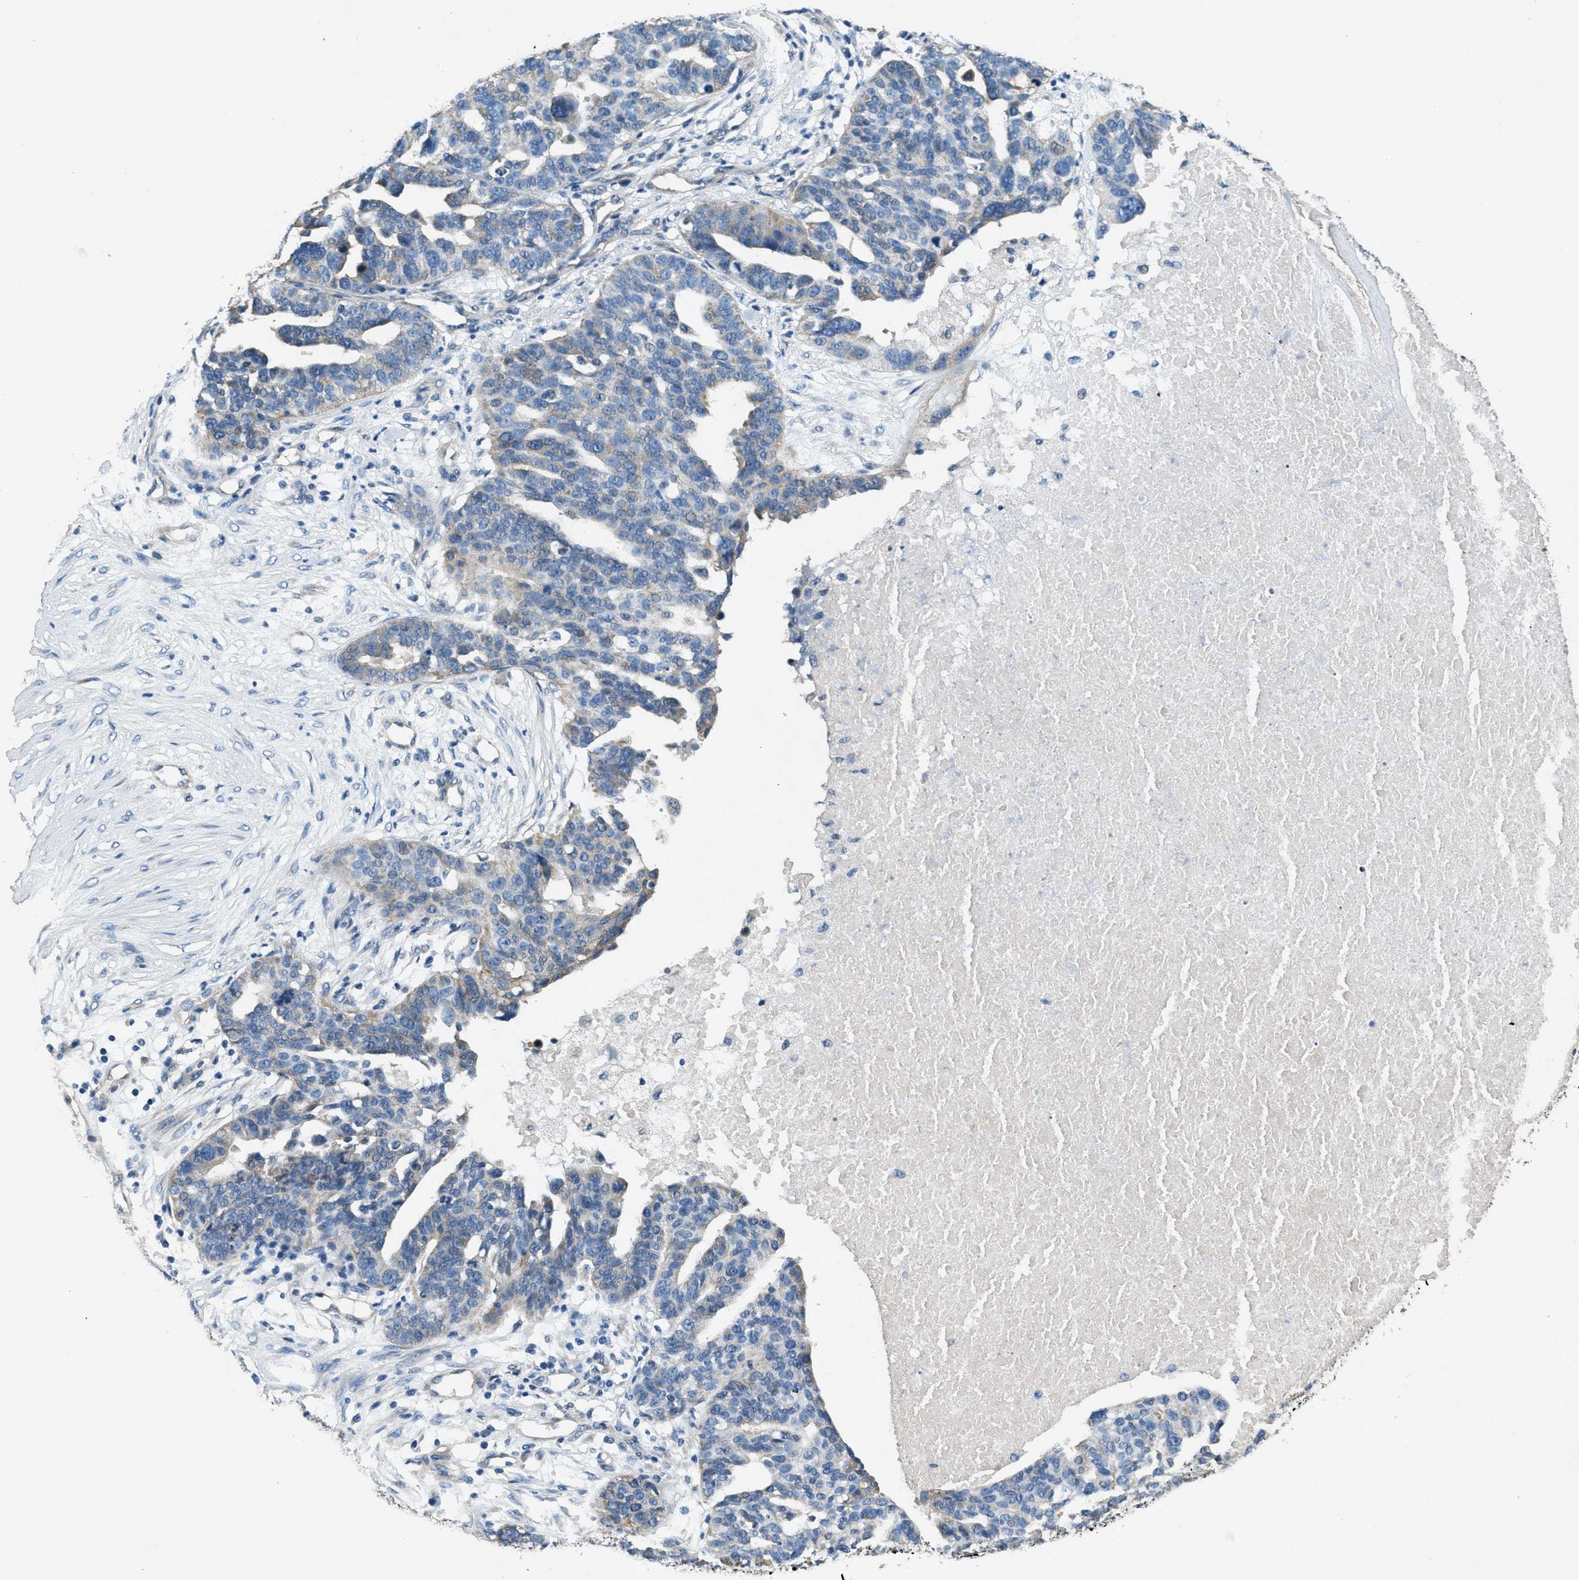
{"staining": {"intensity": "negative", "quantity": "none", "location": "none"}, "tissue": "ovarian cancer", "cell_type": "Tumor cells", "image_type": "cancer", "snomed": [{"axis": "morphology", "description": "Cystadenocarcinoma, serous, NOS"}, {"axis": "topography", "description": "Ovary"}], "caption": "High magnification brightfield microscopy of ovarian cancer (serous cystadenocarcinoma) stained with DAB (brown) and counterstained with hematoxylin (blue): tumor cells show no significant staining.", "gene": "TOMM70", "patient": {"sex": "female", "age": 59}}